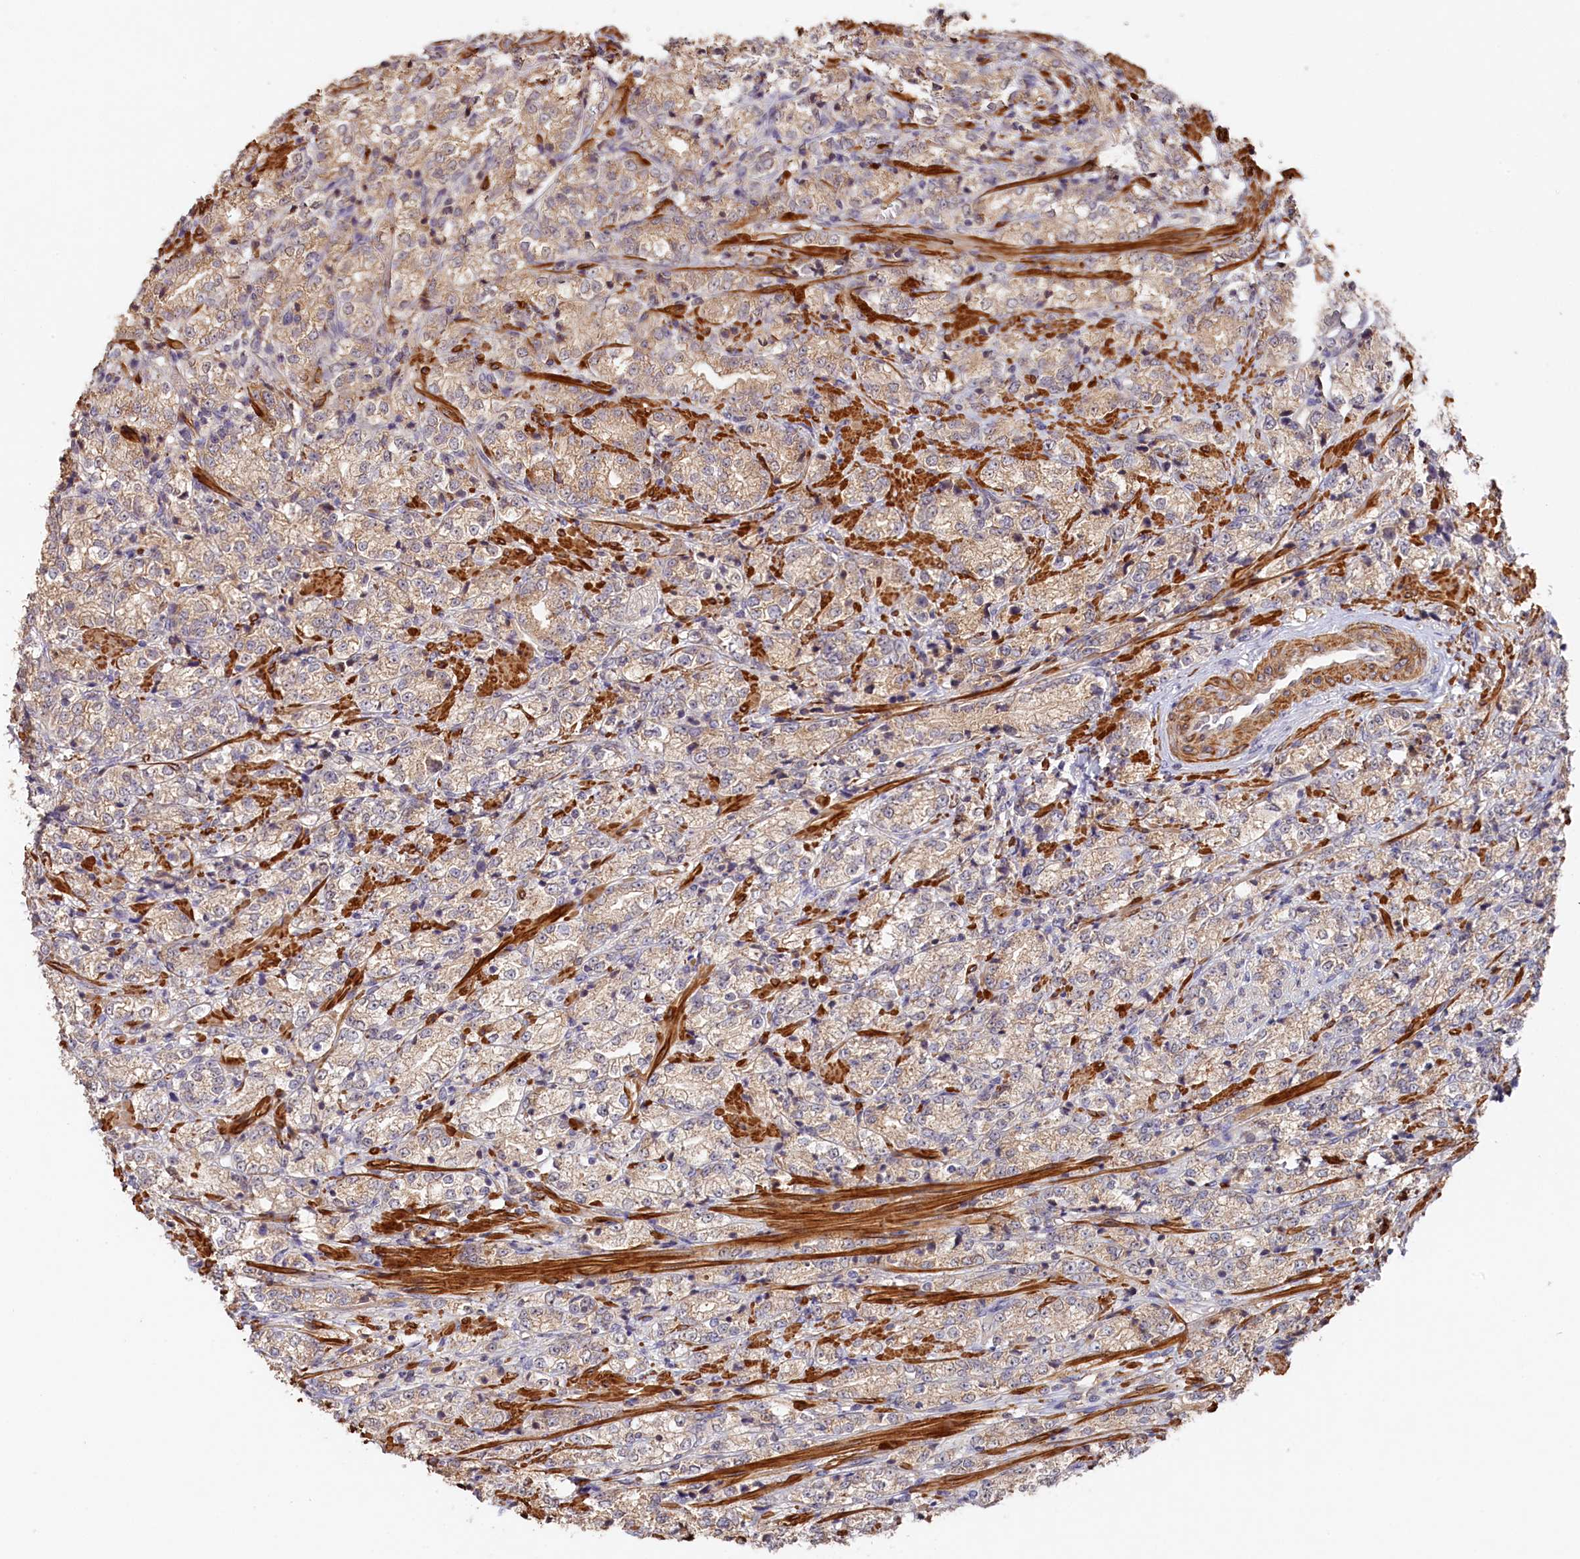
{"staining": {"intensity": "weak", "quantity": ">75%", "location": "cytoplasmic/membranous"}, "tissue": "prostate cancer", "cell_type": "Tumor cells", "image_type": "cancer", "snomed": [{"axis": "morphology", "description": "Adenocarcinoma, High grade"}, {"axis": "topography", "description": "Prostate"}], "caption": "IHC photomicrograph of adenocarcinoma (high-grade) (prostate) stained for a protein (brown), which shows low levels of weak cytoplasmic/membranous staining in about >75% of tumor cells.", "gene": "TANGO6", "patient": {"sex": "male", "age": 69}}